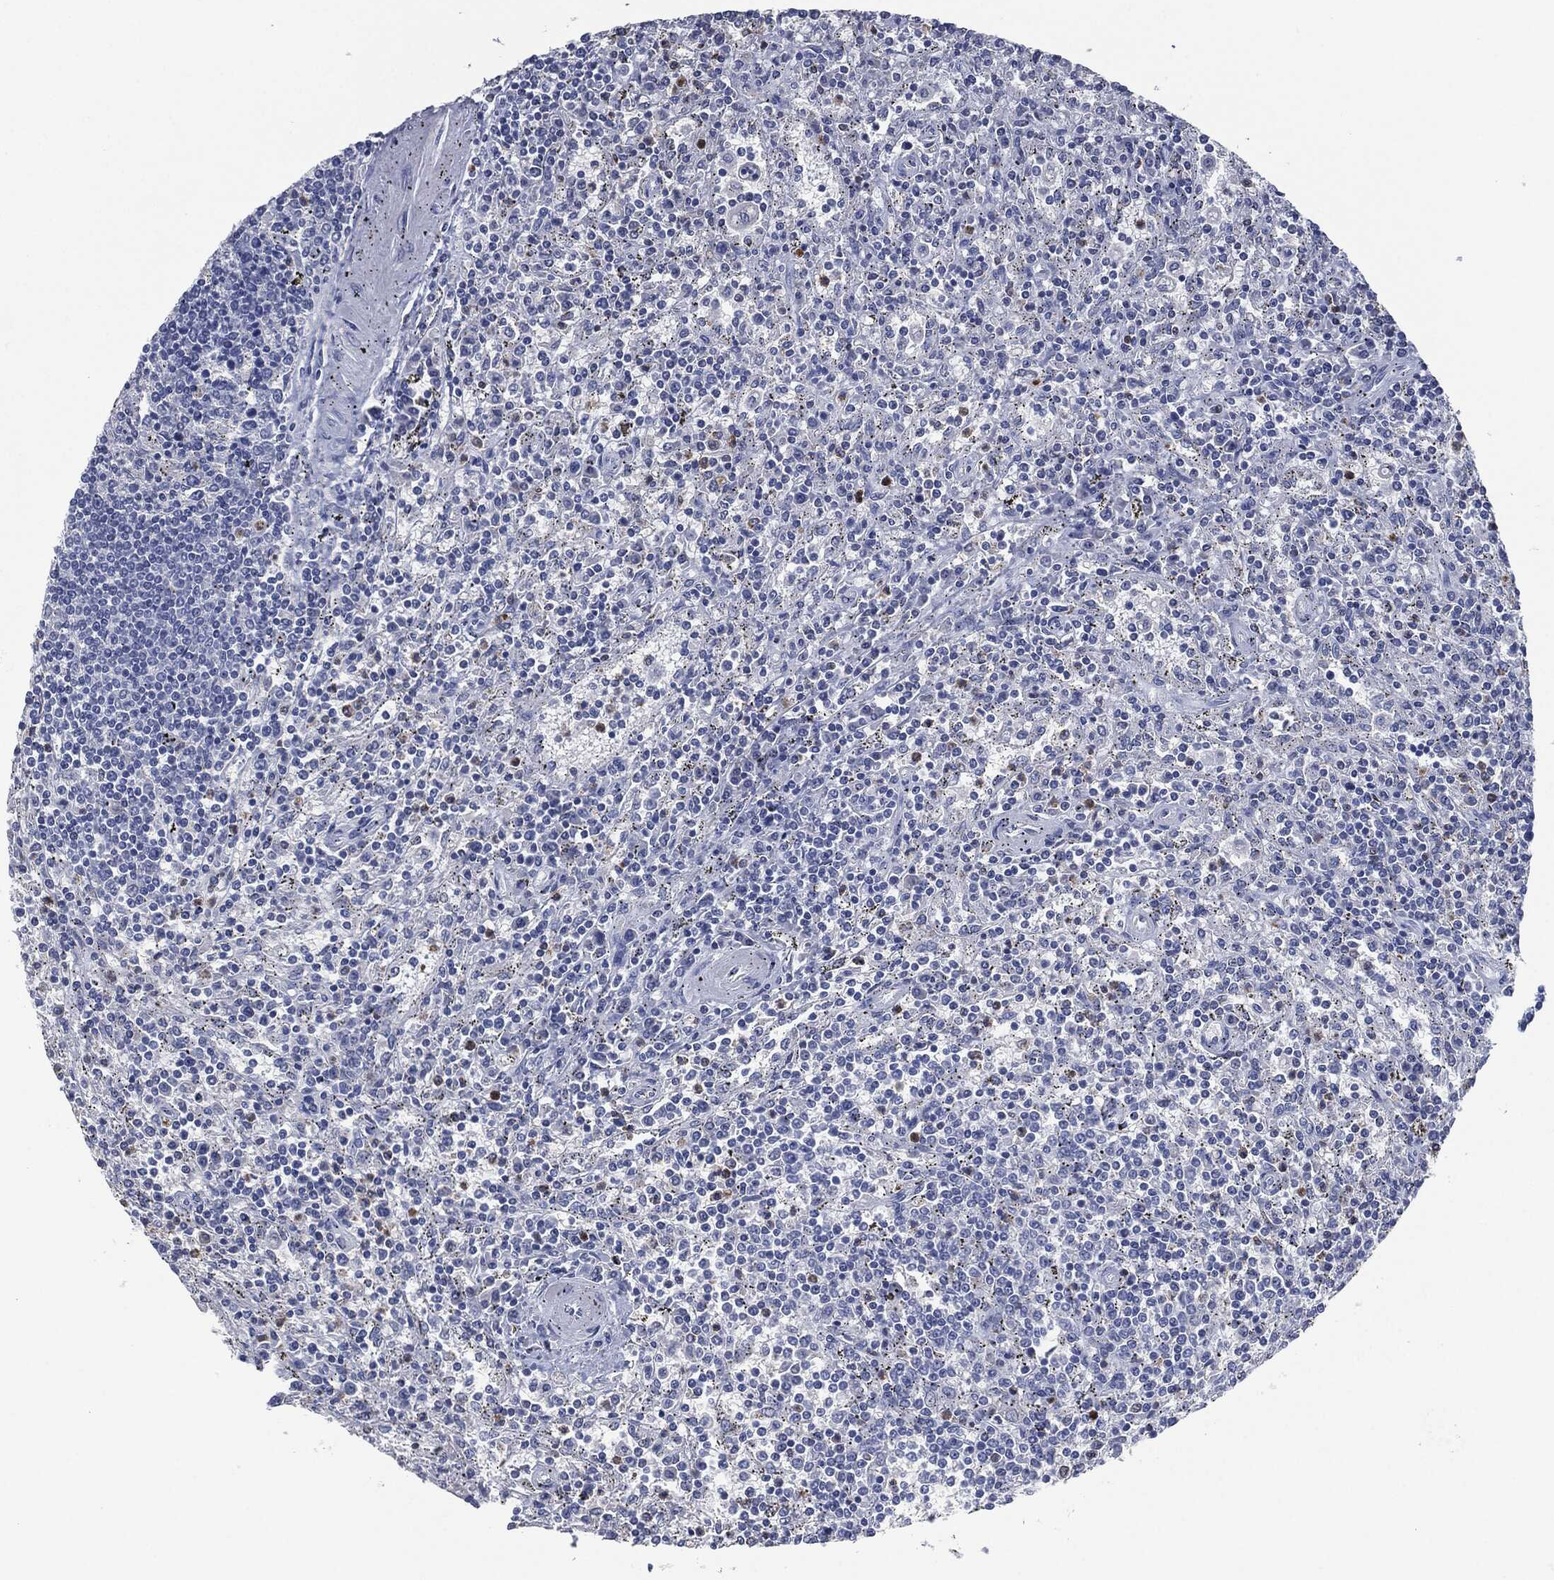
{"staining": {"intensity": "negative", "quantity": "none", "location": "none"}, "tissue": "lymphoma", "cell_type": "Tumor cells", "image_type": "cancer", "snomed": [{"axis": "morphology", "description": "Malignant lymphoma, non-Hodgkin's type, Low grade"}, {"axis": "topography", "description": "Spleen"}], "caption": "DAB (3,3'-diaminobenzidine) immunohistochemical staining of human malignant lymphoma, non-Hodgkin's type (low-grade) reveals no significant expression in tumor cells.", "gene": "CEACAM8", "patient": {"sex": "male", "age": 62}}